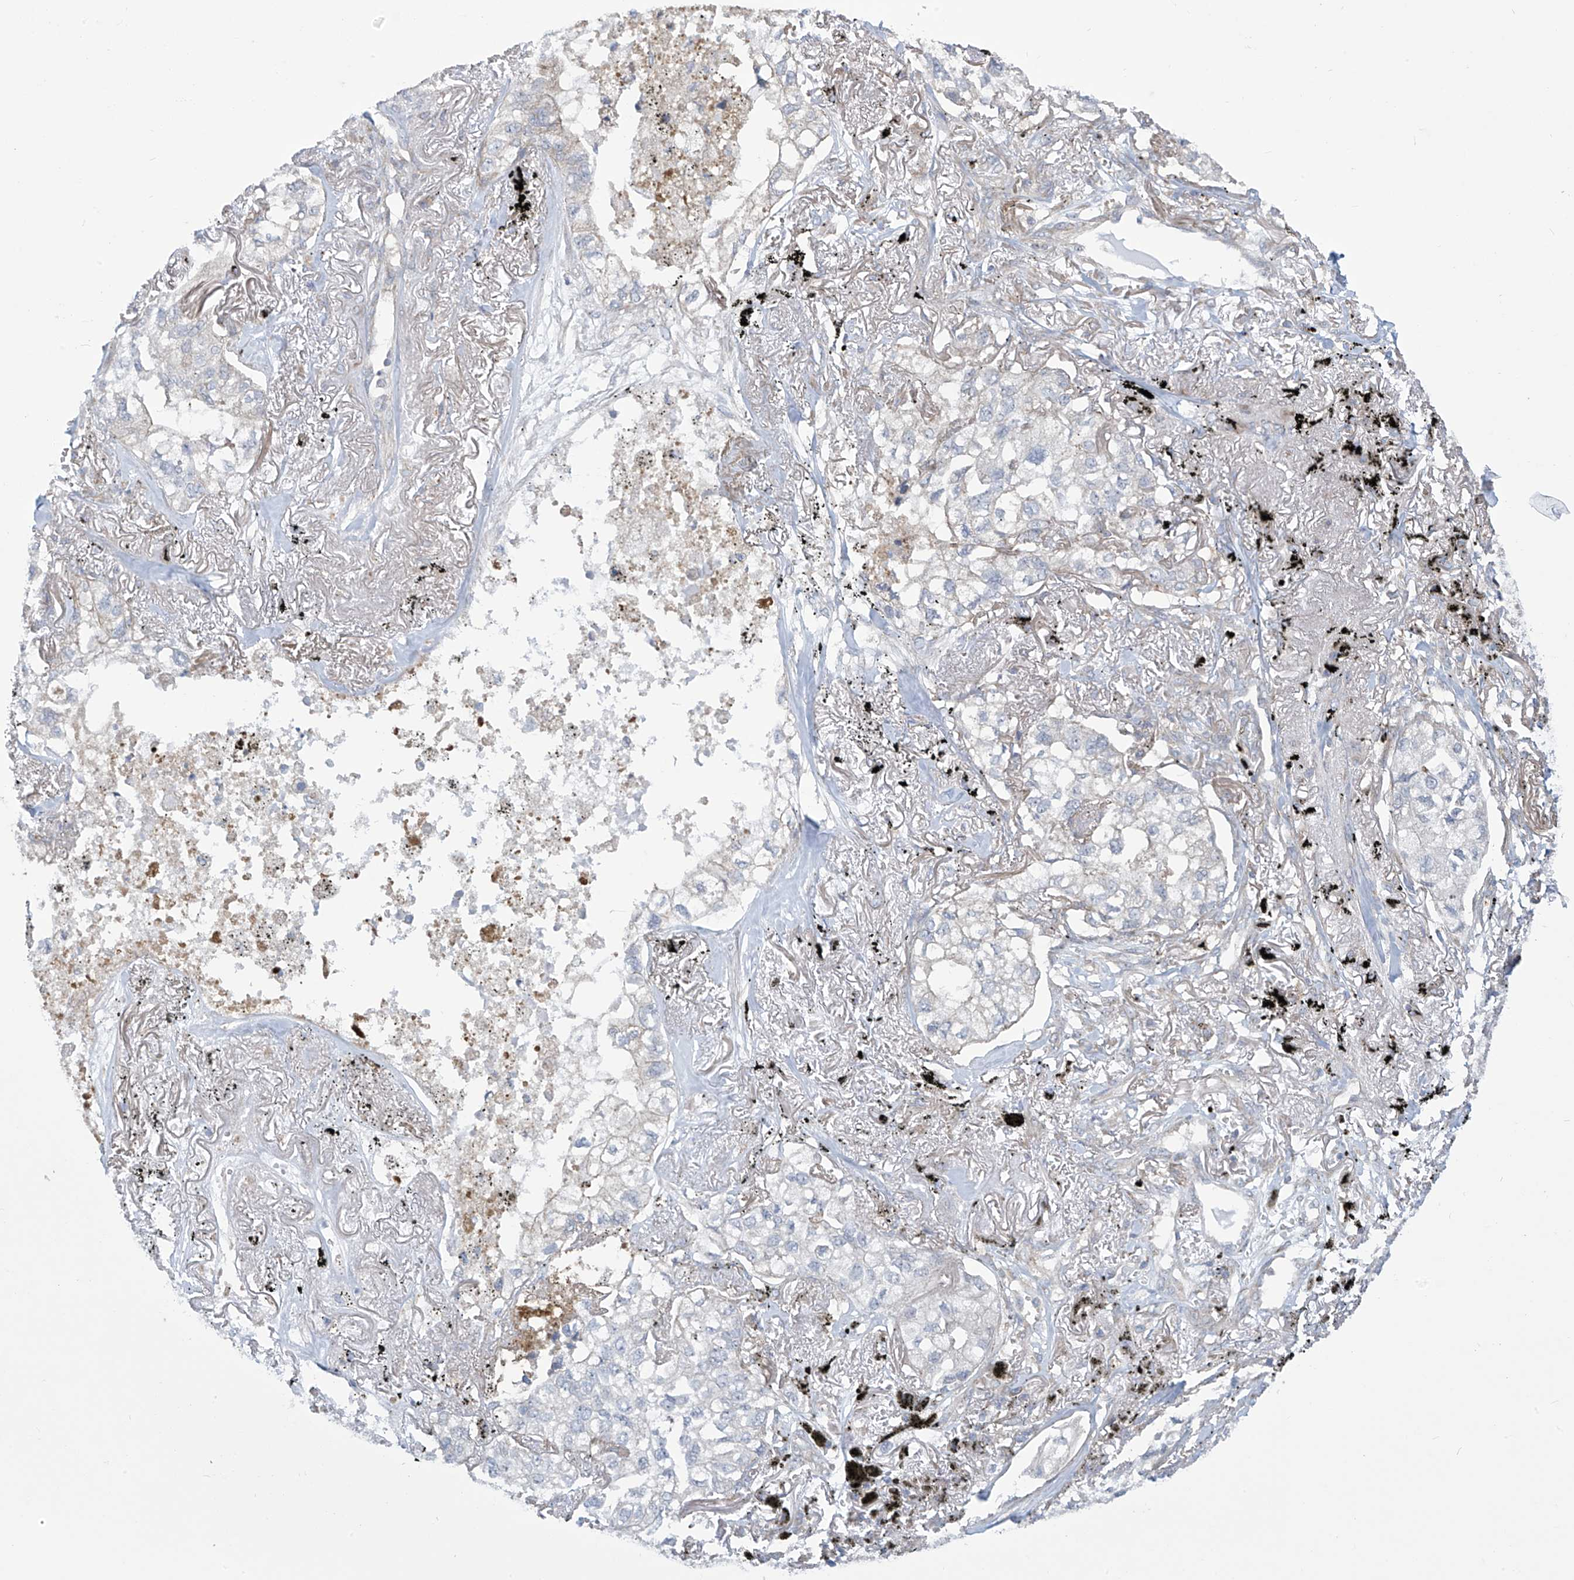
{"staining": {"intensity": "negative", "quantity": "none", "location": "none"}, "tissue": "lung cancer", "cell_type": "Tumor cells", "image_type": "cancer", "snomed": [{"axis": "morphology", "description": "Adenocarcinoma, NOS"}, {"axis": "topography", "description": "Lung"}], "caption": "This is an IHC histopathology image of lung cancer (adenocarcinoma). There is no staining in tumor cells.", "gene": "ADAT2", "patient": {"sex": "male", "age": 65}}